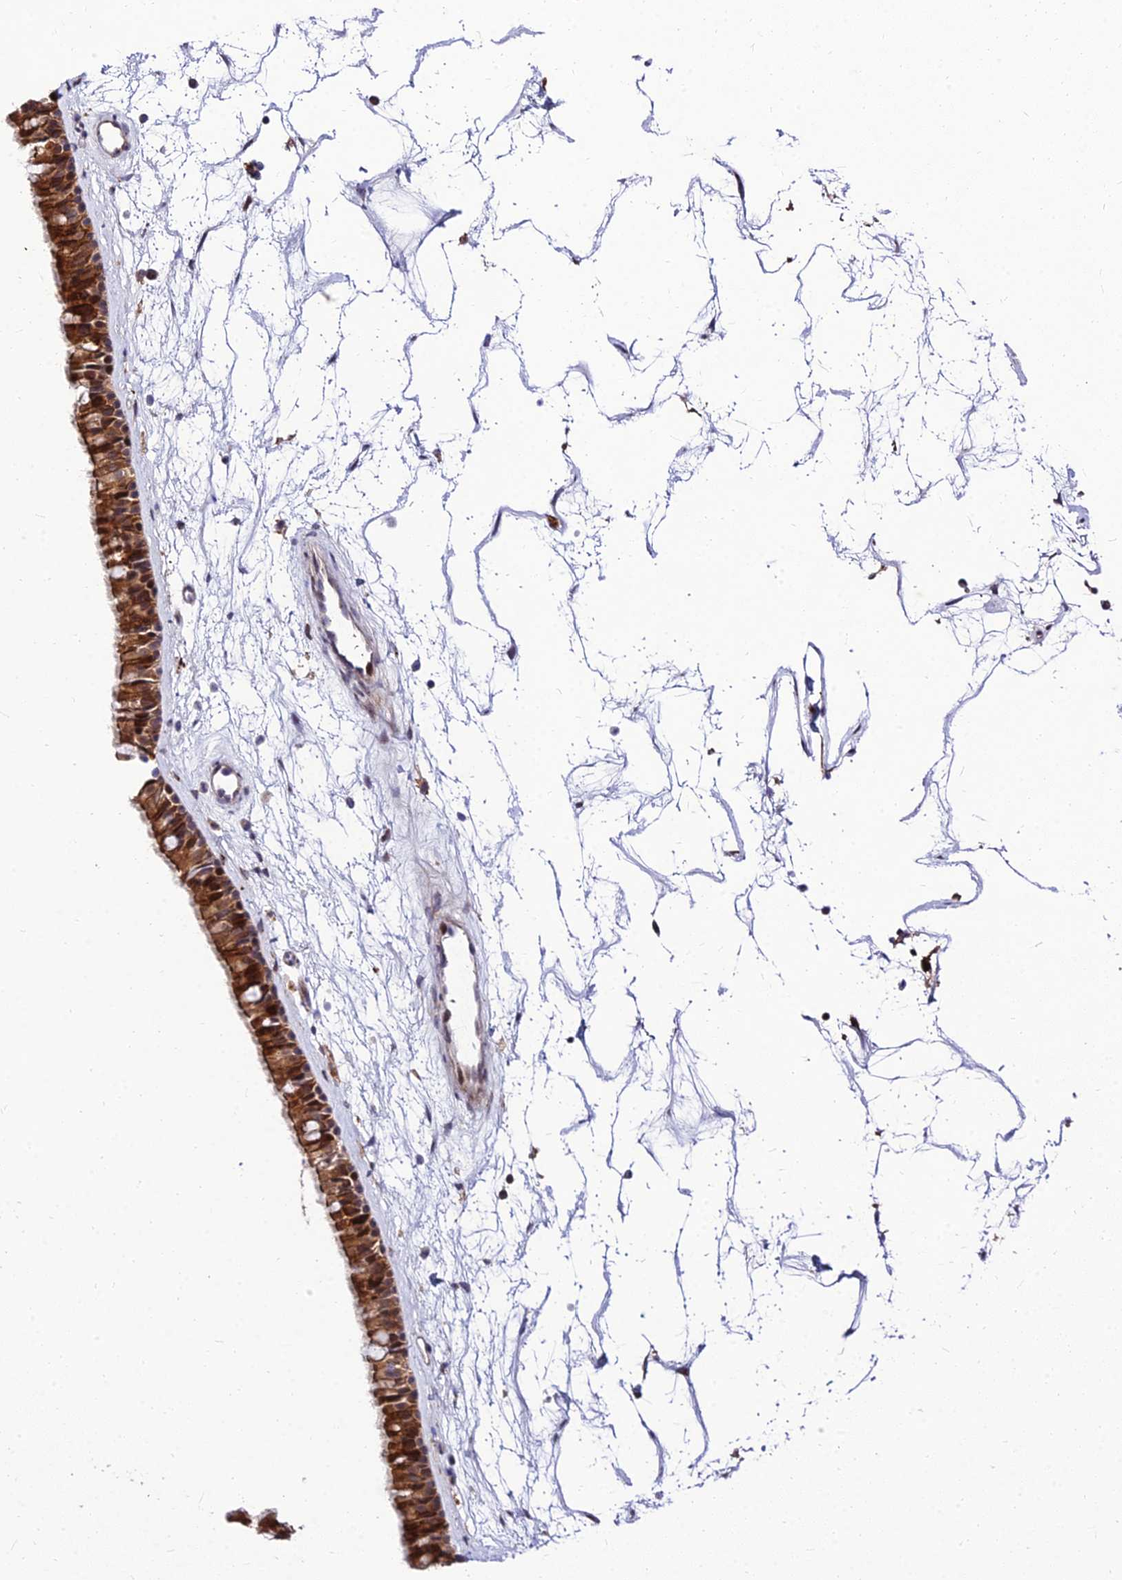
{"staining": {"intensity": "strong", "quantity": ">75%", "location": "cytoplasmic/membranous,nuclear"}, "tissue": "nasopharynx", "cell_type": "Respiratory epithelial cells", "image_type": "normal", "snomed": [{"axis": "morphology", "description": "Normal tissue, NOS"}, {"axis": "topography", "description": "Nasopharynx"}], "caption": "Brown immunohistochemical staining in normal nasopharynx shows strong cytoplasmic/membranous,nuclear positivity in about >75% of respiratory epithelial cells. (brown staining indicates protein expression, while blue staining denotes nuclei).", "gene": "MKKS", "patient": {"sex": "male", "age": 64}}